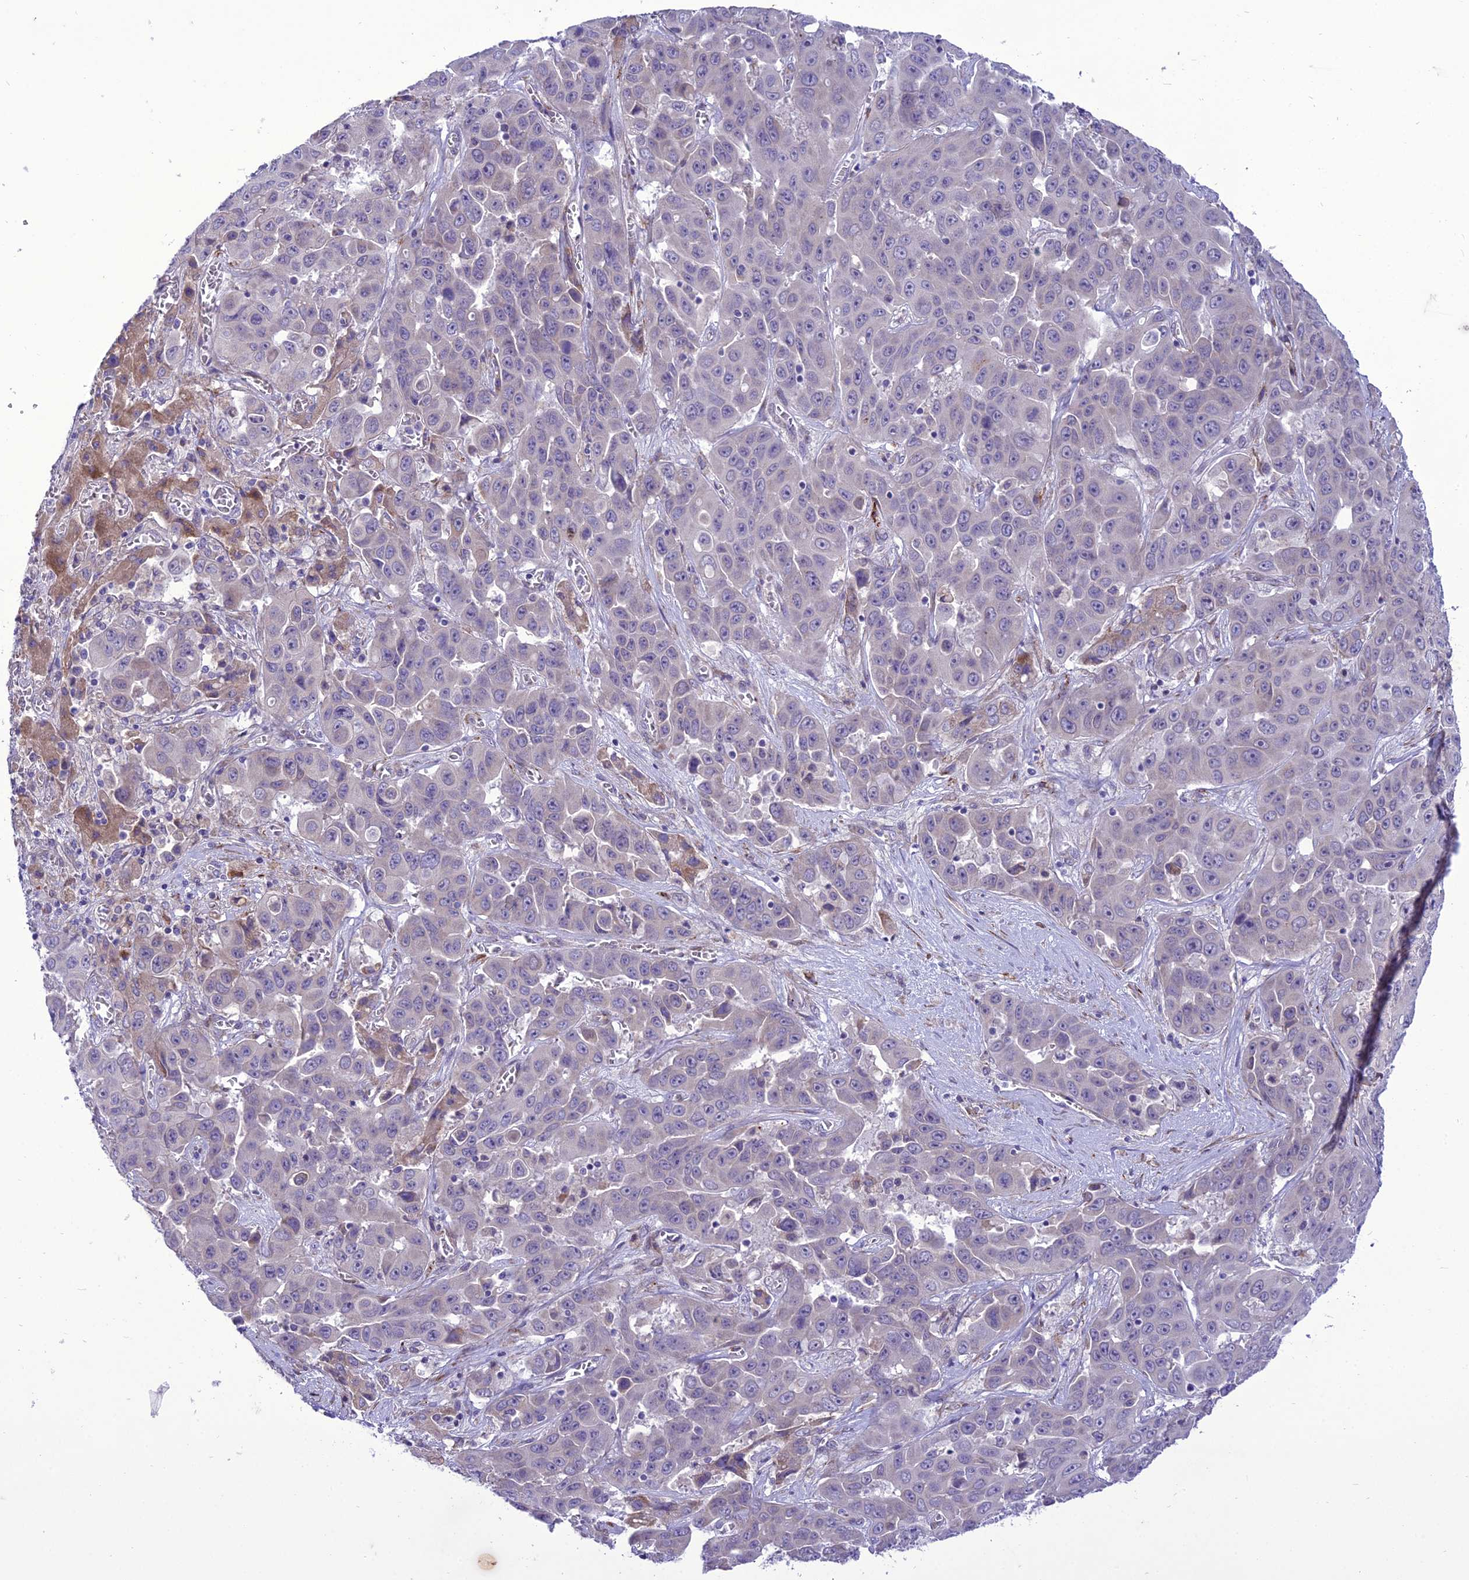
{"staining": {"intensity": "negative", "quantity": "none", "location": "none"}, "tissue": "liver cancer", "cell_type": "Tumor cells", "image_type": "cancer", "snomed": [{"axis": "morphology", "description": "Cholangiocarcinoma"}, {"axis": "topography", "description": "Liver"}], "caption": "This histopathology image is of cholangiocarcinoma (liver) stained with immunohistochemistry to label a protein in brown with the nuclei are counter-stained blue. There is no staining in tumor cells.", "gene": "NEURL2", "patient": {"sex": "female", "age": 52}}